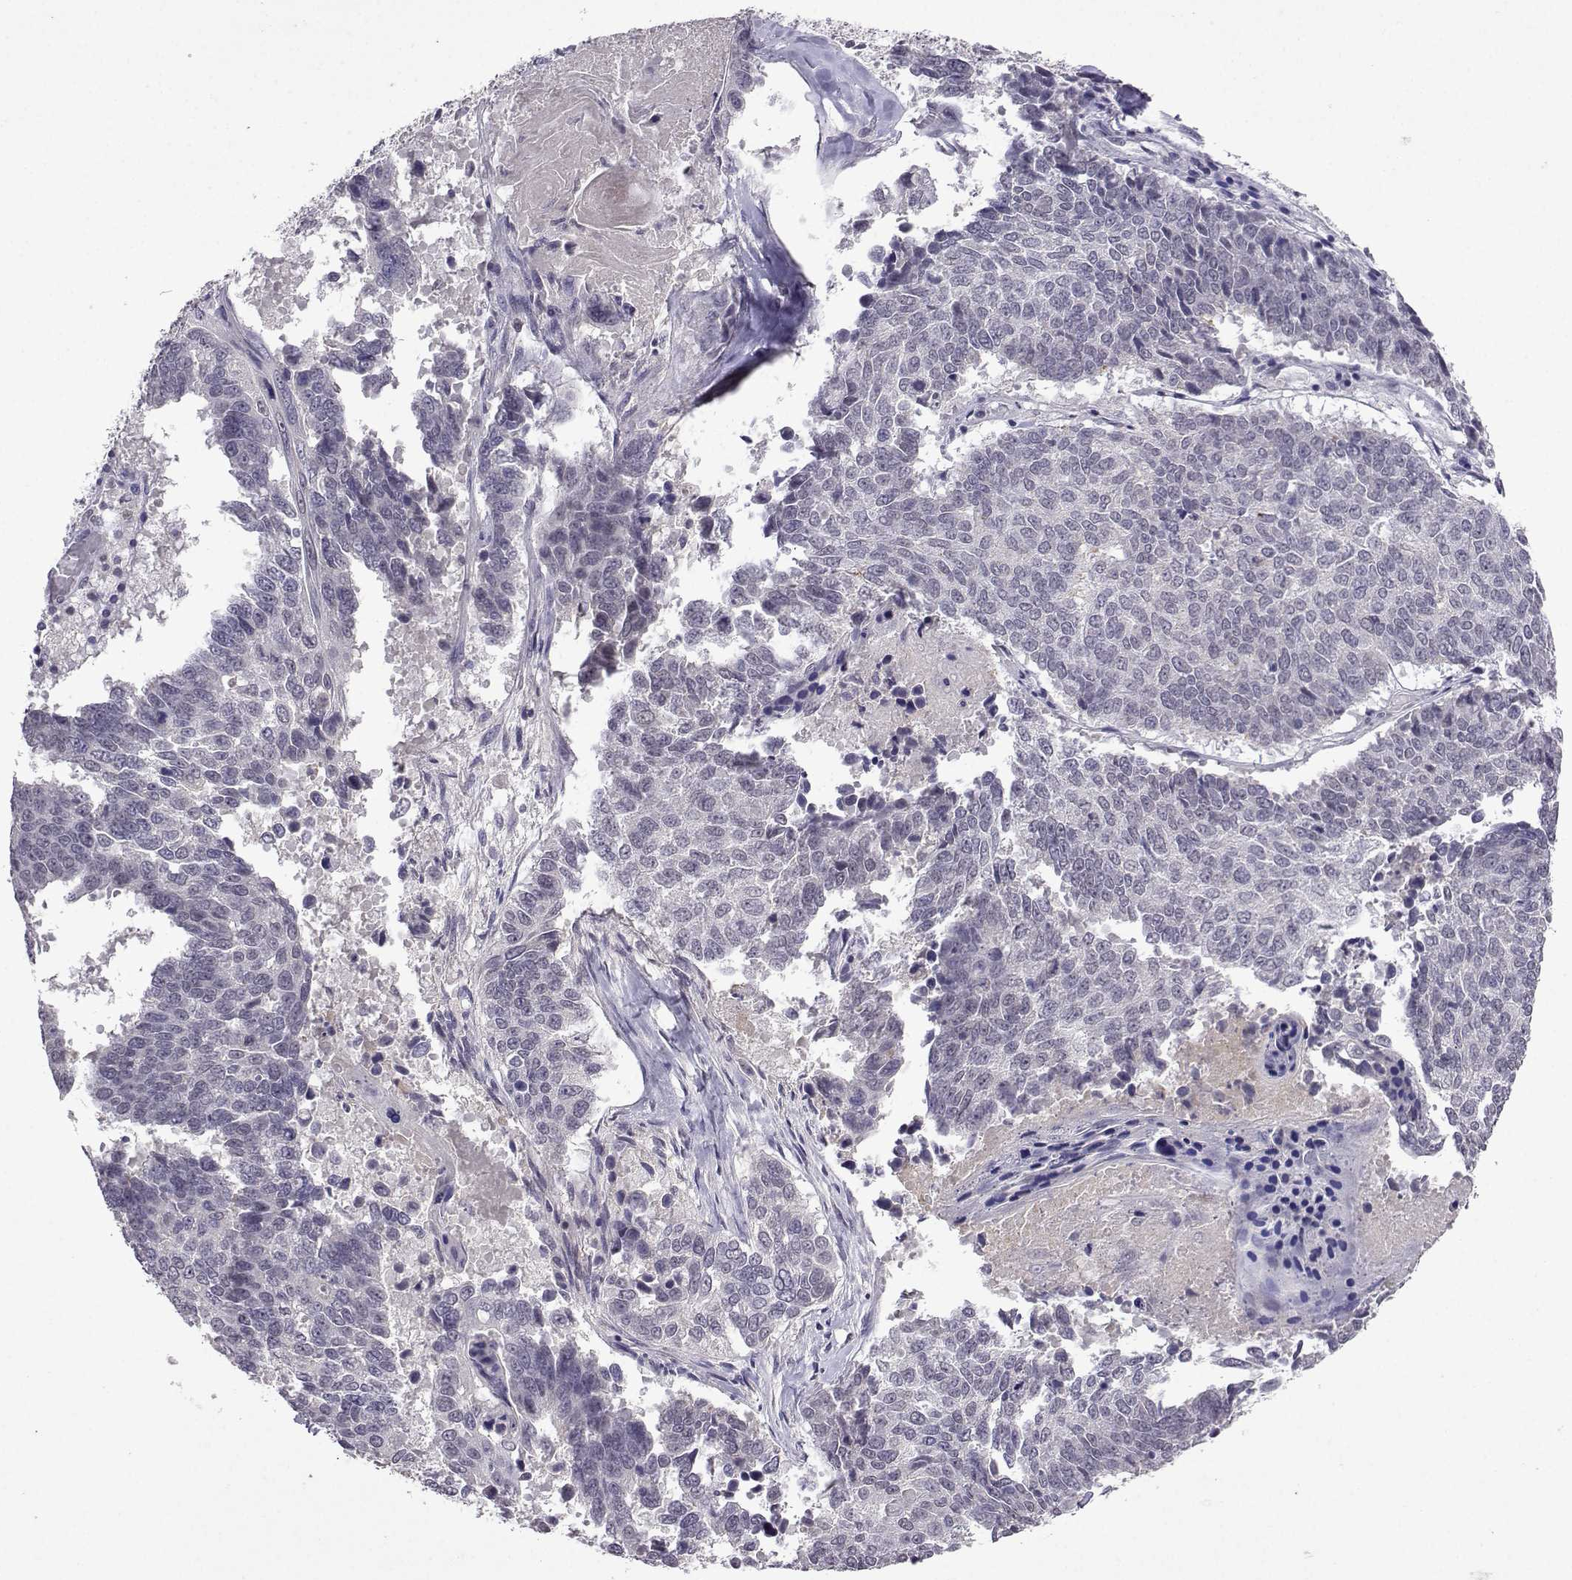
{"staining": {"intensity": "negative", "quantity": "none", "location": "none"}, "tissue": "lung cancer", "cell_type": "Tumor cells", "image_type": "cancer", "snomed": [{"axis": "morphology", "description": "Squamous cell carcinoma, NOS"}, {"axis": "topography", "description": "Lung"}], "caption": "There is no significant expression in tumor cells of lung cancer.", "gene": "CCL28", "patient": {"sex": "male", "age": 73}}